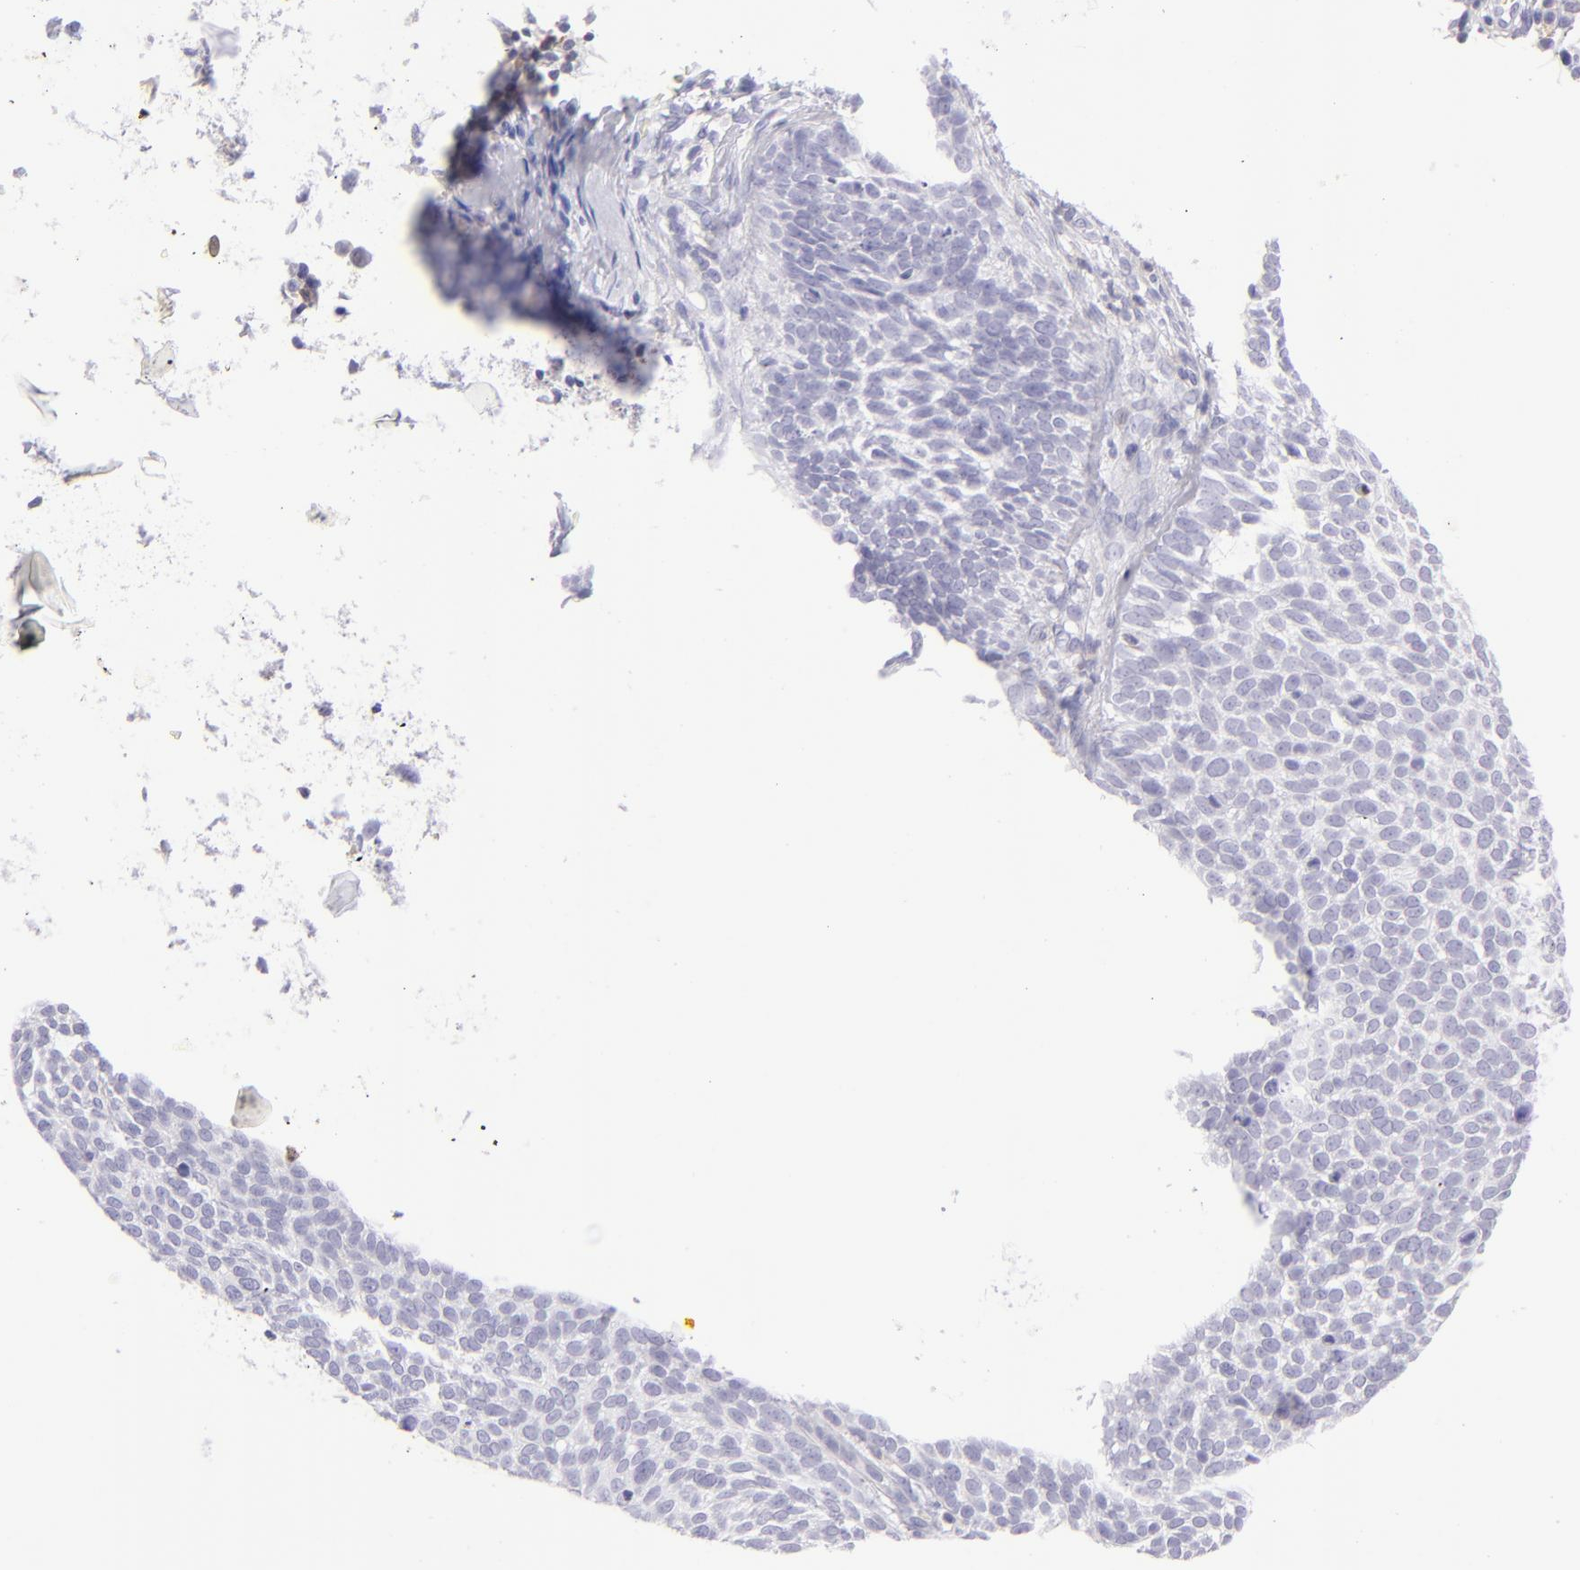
{"staining": {"intensity": "negative", "quantity": "none", "location": "none"}, "tissue": "skin cancer", "cell_type": "Tumor cells", "image_type": "cancer", "snomed": [{"axis": "morphology", "description": "Basal cell carcinoma"}, {"axis": "topography", "description": "Skin"}], "caption": "A histopathology image of skin cancer (basal cell carcinoma) stained for a protein demonstrates no brown staining in tumor cells.", "gene": "CD69", "patient": {"sex": "male", "age": 63}}